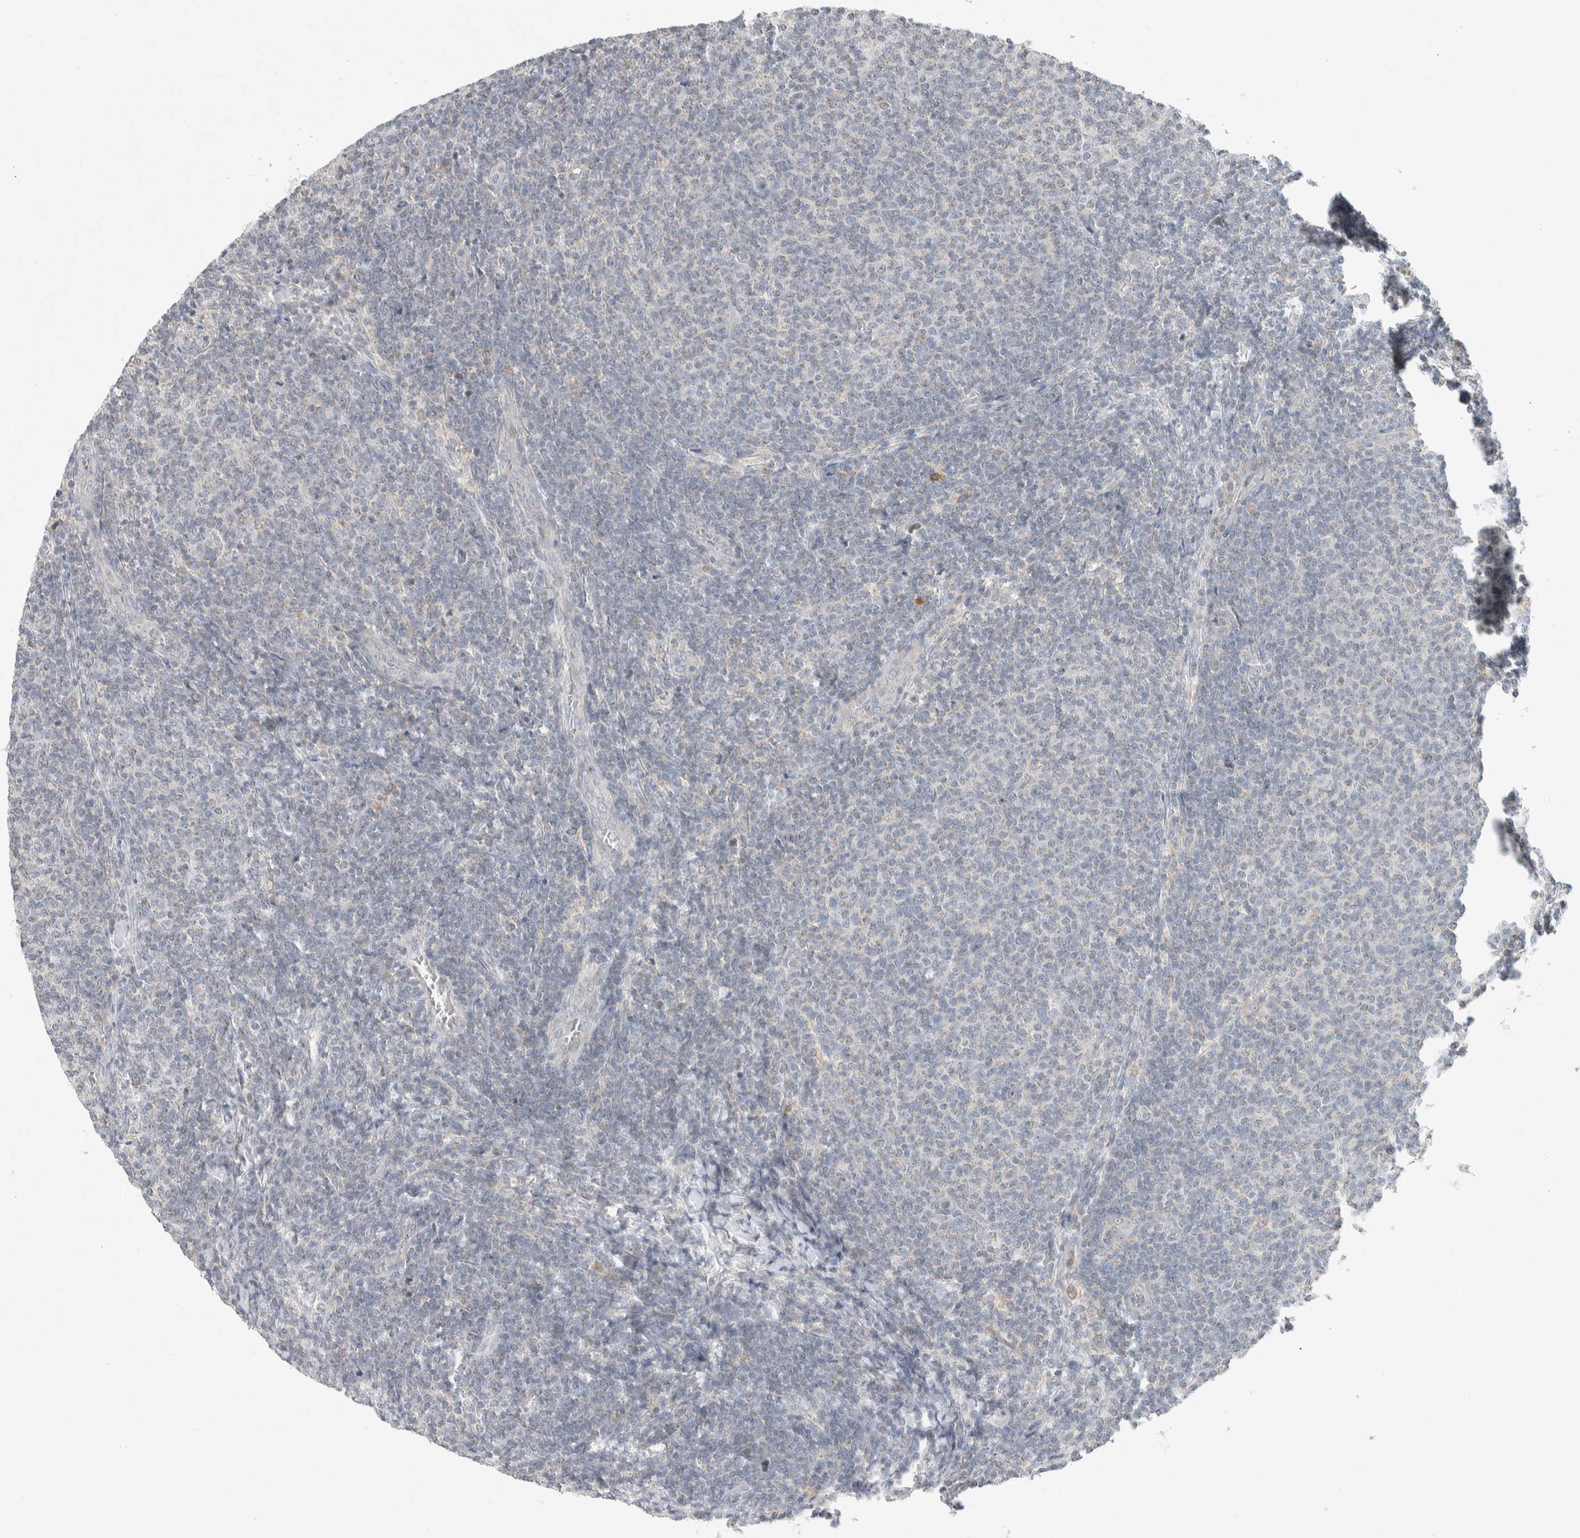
{"staining": {"intensity": "negative", "quantity": "none", "location": "none"}, "tissue": "lymphoma", "cell_type": "Tumor cells", "image_type": "cancer", "snomed": [{"axis": "morphology", "description": "Malignant lymphoma, non-Hodgkin's type, Low grade"}, {"axis": "topography", "description": "Lymph node"}], "caption": "This is an immunohistochemistry (IHC) image of human low-grade malignant lymphoma, non-Hodgkin's type. There is no staining in tumor cells.", "gene": "CMTM4", "patient": {"sex": "male", "age": 66}}